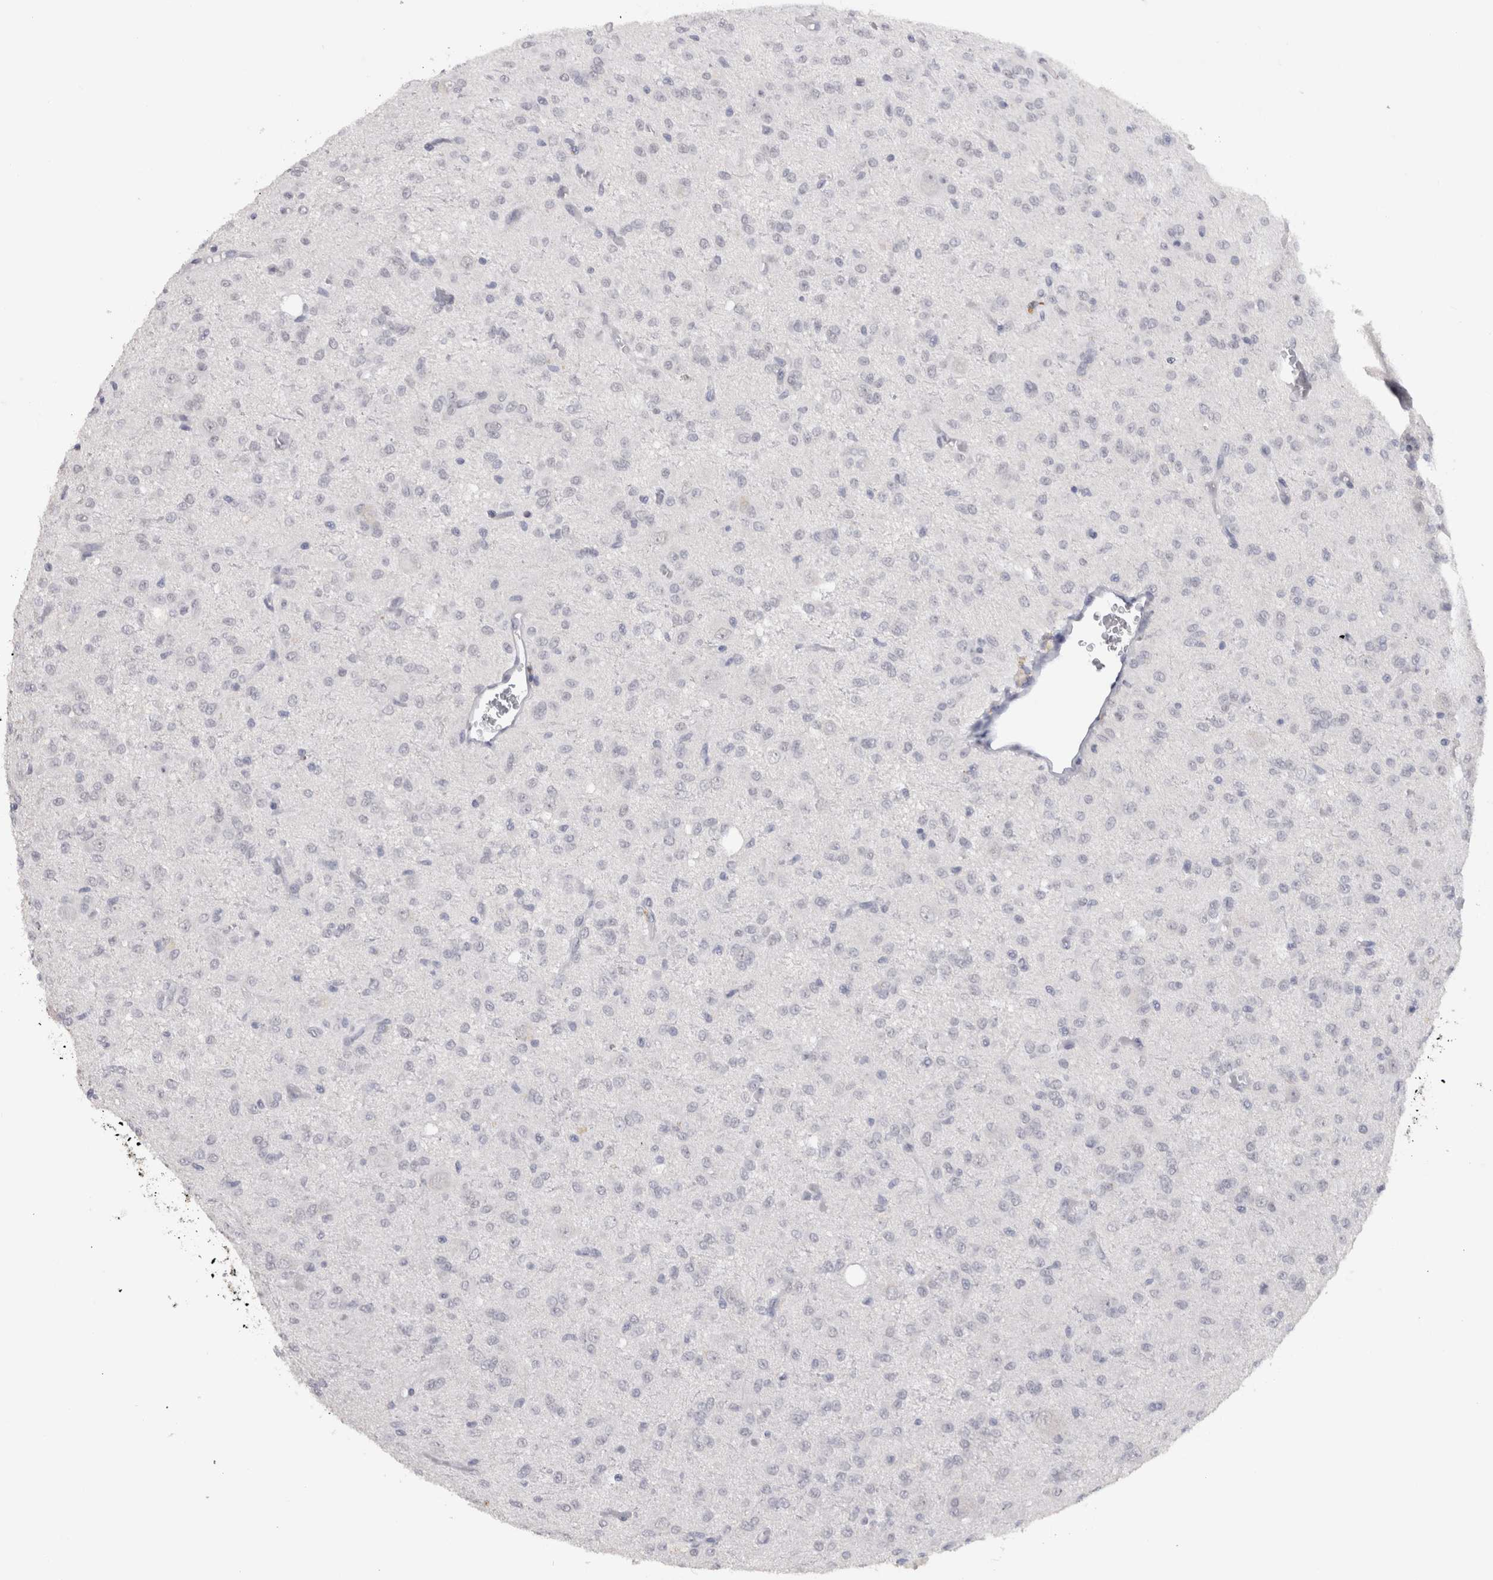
{"staining": {"intensity": "negative", "quantity": "none", "location": "none"}, "tissue": "glioma", "cell_type": "Tumor cells", "image_type": "cancer", "snomed": [{"axis": "morphology", "description": "Glioma, malignant, High grade"}, {"axis": "topography", "description": "Brain"}], "caption": "IHC photomicrograph of glioma stained for a protein (brown), which displays no staining in tumor cells. Brightfield microscopy of IHC stained with DAB (brown) and hematoxylin (blue), captured at high magnification.", "gene": "CDH17", "patient": {"sex": "female", "age": 59}}